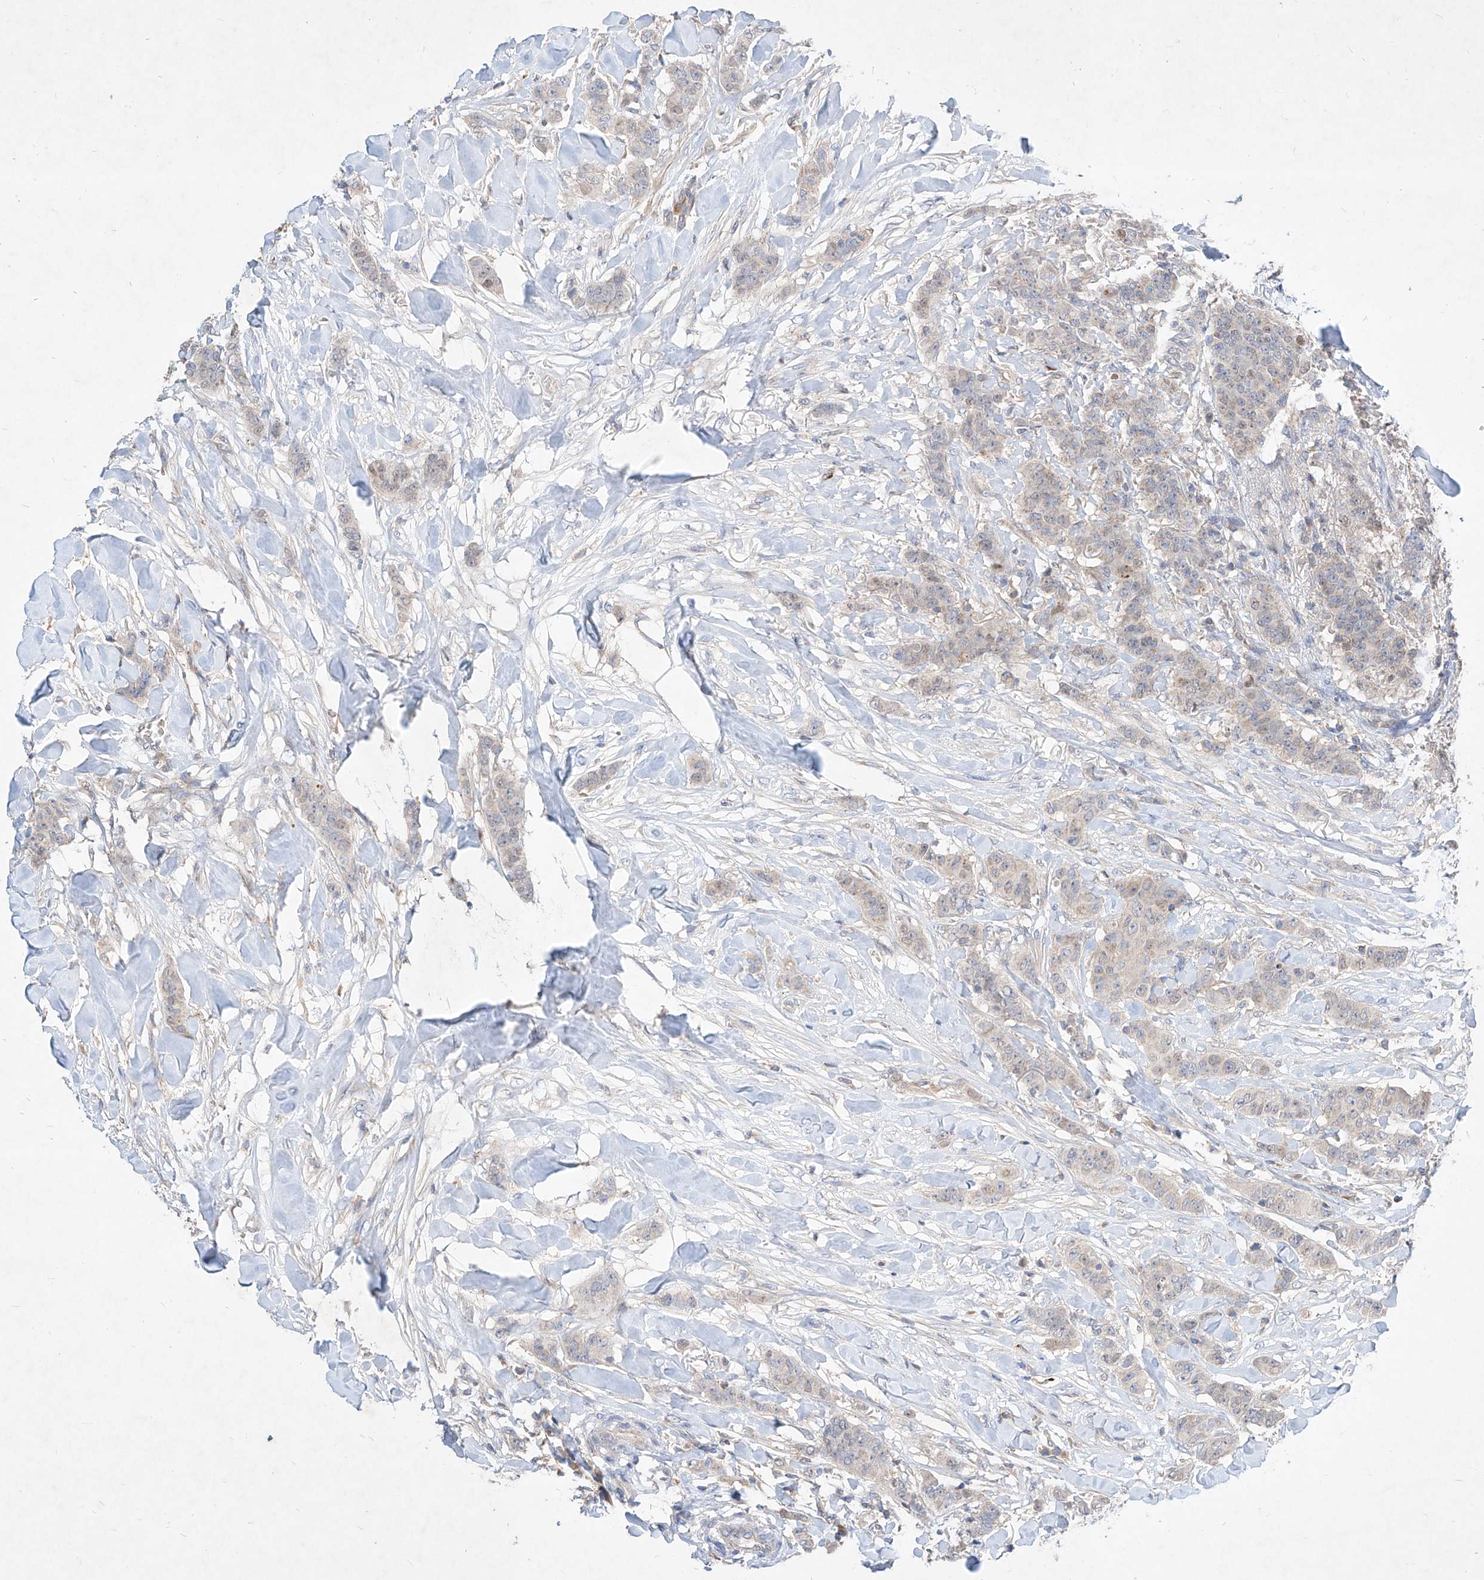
{"staining": {"intensity": "weak", "quantity": "<25%", "location": "cytoplasmic/membranous,nuclear"}, "tissue": "breast cancer", "cell_type": "Tumor cells", "image_type": "cancer", "snomed": [{"axis": "morphology", "description": "Duct carcinoma"}, {"axis": "topography", "description": "Breast"}], "caption": "This is an IHC micrograph of breast cancer. There is no staining in tumor cells.", "gene": "TSNAX", "patient": {"sex": "female", "age": 40}}